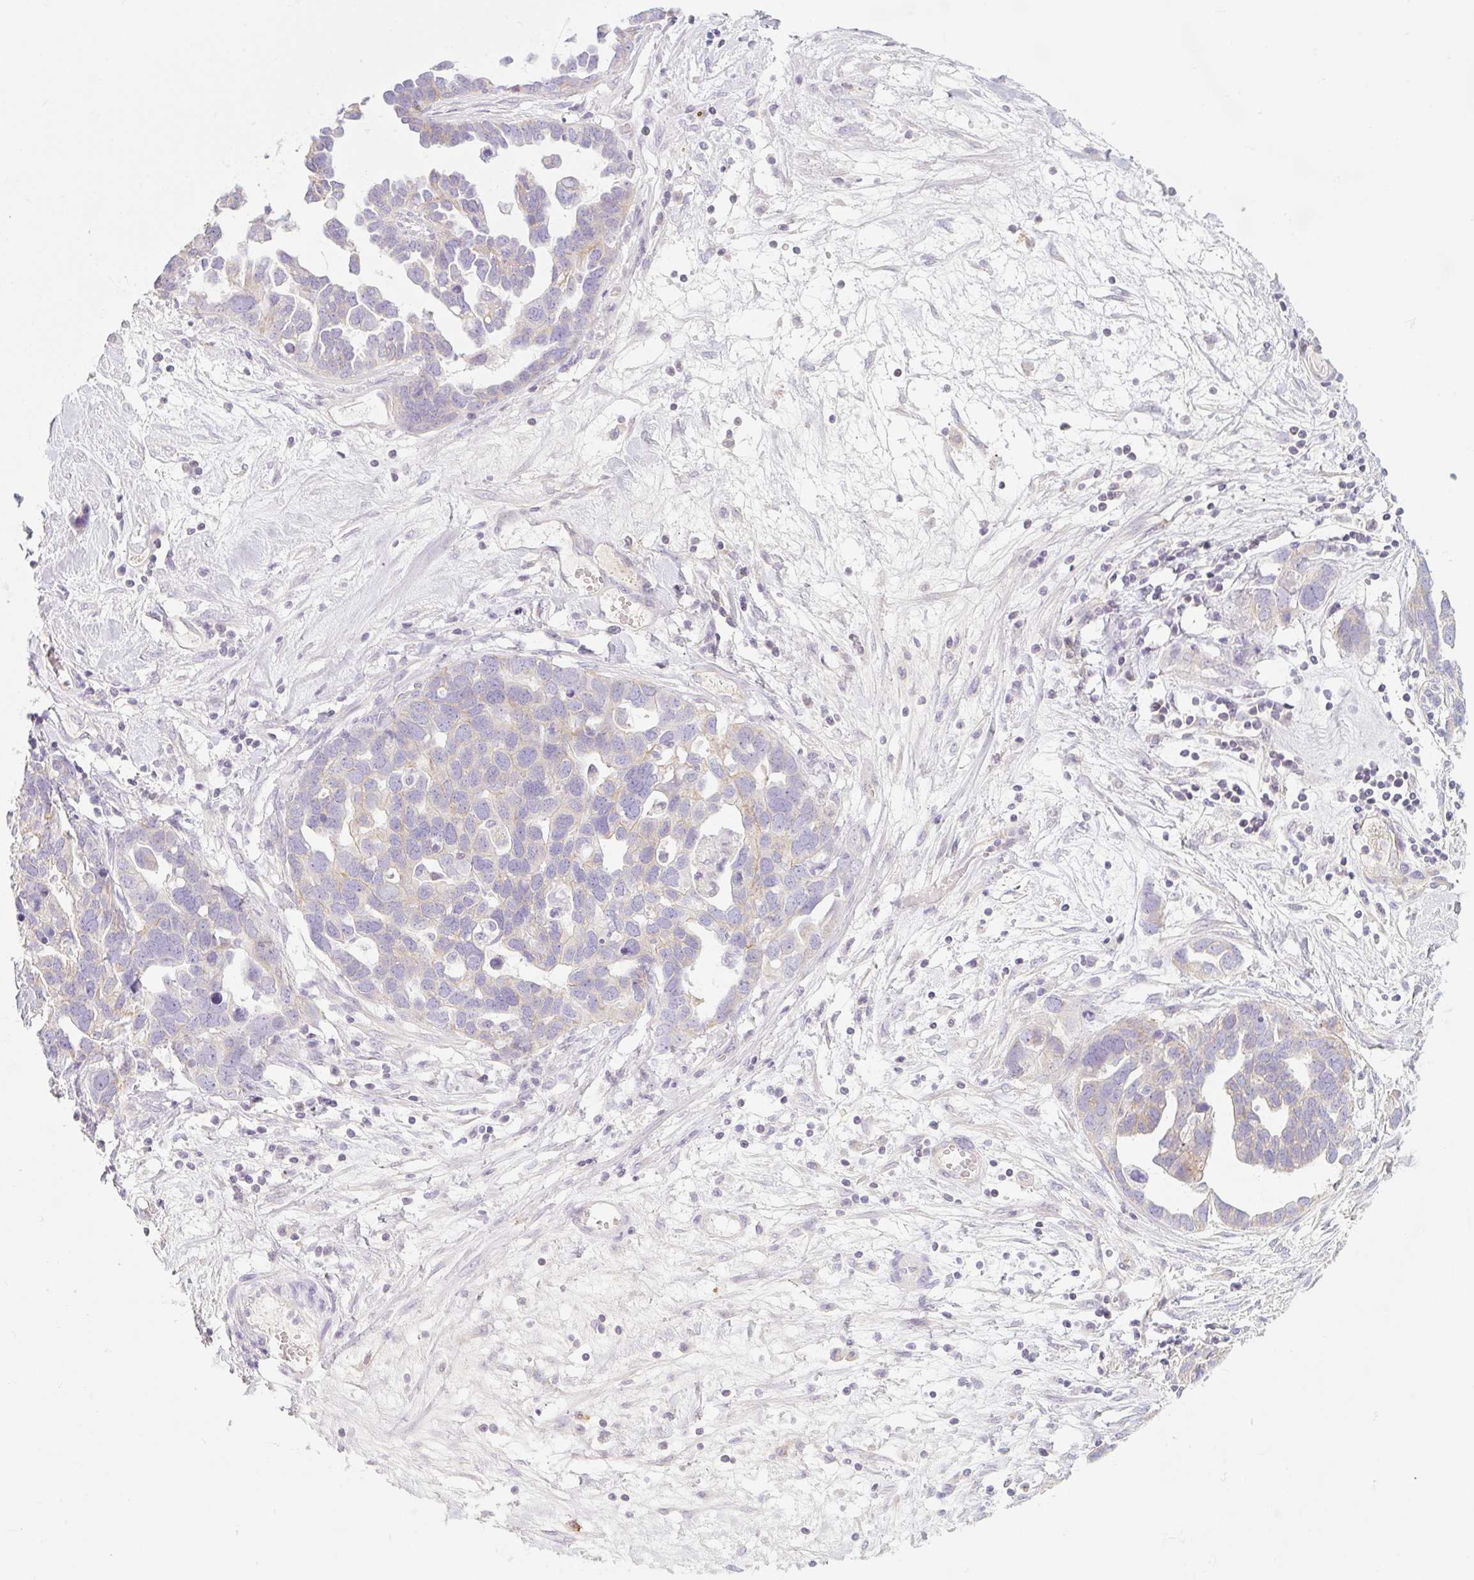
{"staining": {"intensity": "negative", "quantity": "none", "location": "none"}, "tissue": "ovarian cancer", "cell_type": "Tumor cells", "image_type": "cancer", "snomed": [{"axis": "morphology", "description": "Cystadenocarcinoma, serous, NOS"}, {"axis": "topography", "description": "Ovary"}], "caption": "Tumor cells are negative for protein expression in human serous cystadenocarcinoma (ovarian).", "gene": "LYVE1", "patient": {"sex": "female", "age": 54}}